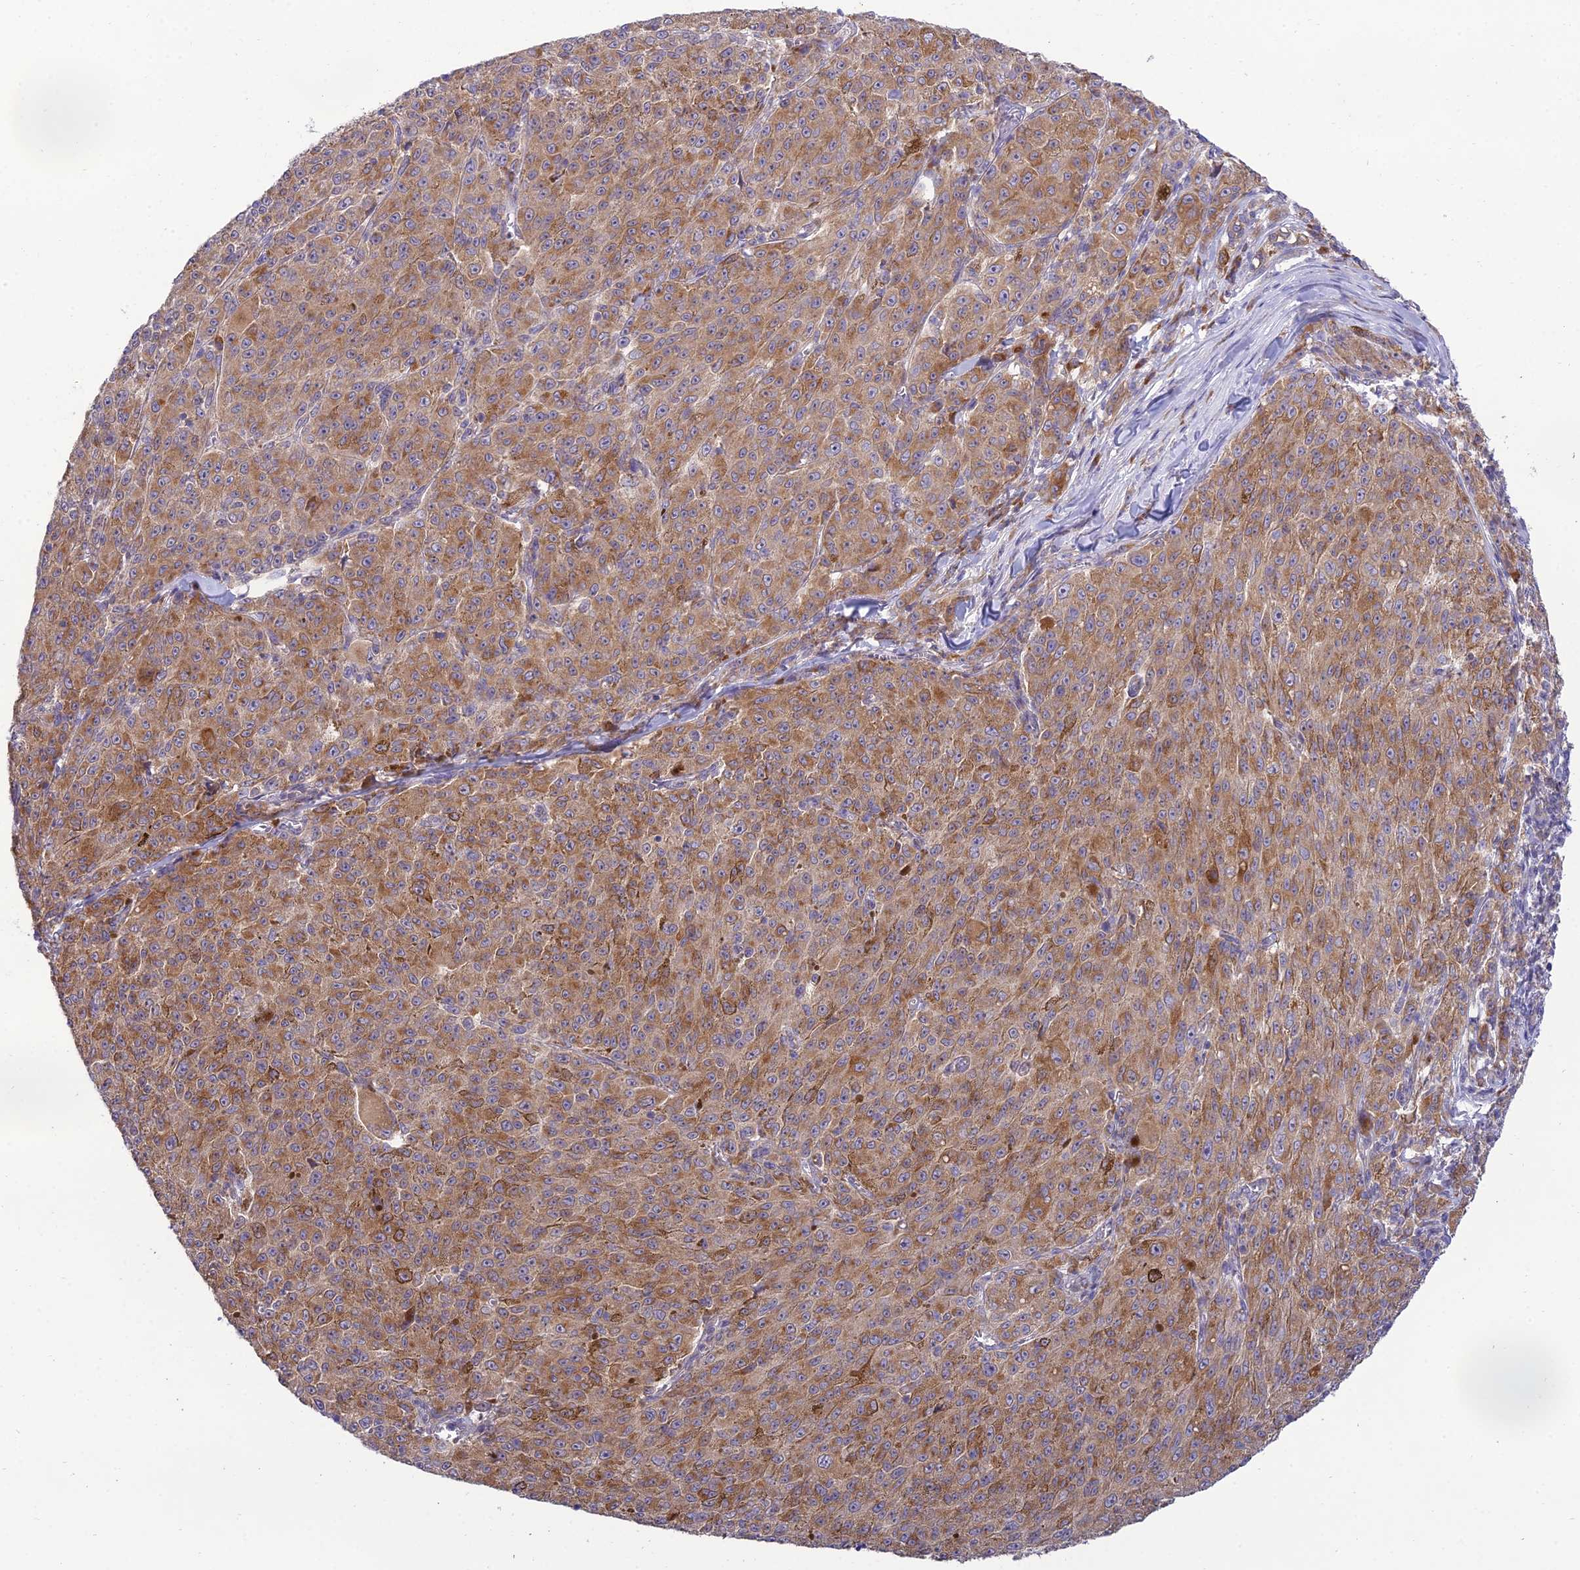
{"staining": {"intensity": "moderate", "quantity": ">75%", "location": "cytoplasmic/membranous"}, "tissue": "melanoma", "cell_type": "Tumor cells", "image_type": "cancer", "snomed": [{"axis": "morphology", "description": "Malignant melanoma, NOS"}, {"axis": "topography", "description": "Skin"}], "caption": "Human melanoma stained with a protein marker exhibits moderate staining in tumor cells.", "gene": "CLCN7", "patient": {"sex": "female", "age": 52}}